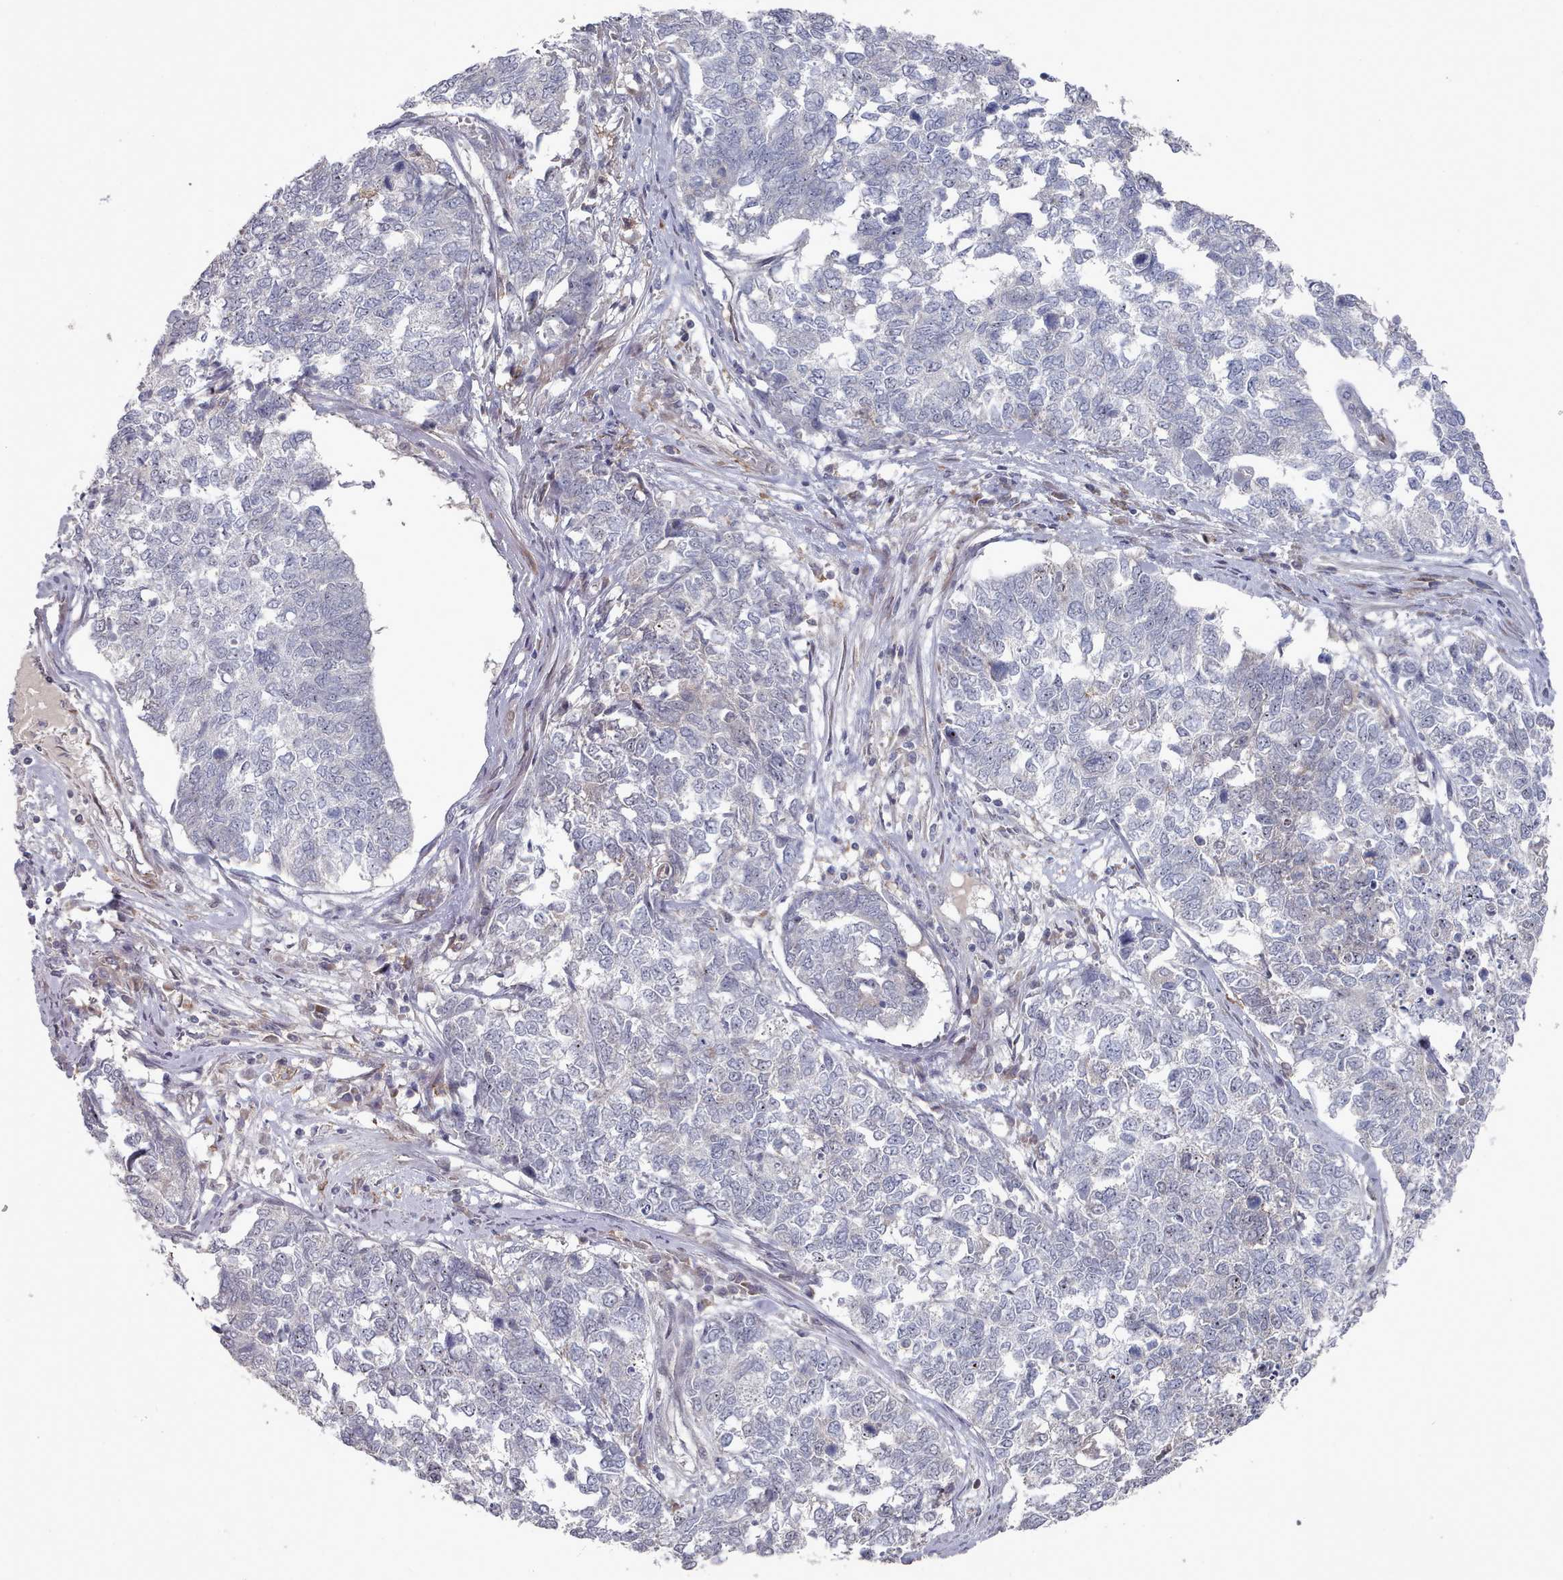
{"staining": {"intensity": "negative", "quantity": "none", "location": "none"}, "tissue": "cervical cancer", "cell_type": "Tumor cells", "image_type": "cancer", "snomed": [{"axis": "morphology", "description": "Squamous cell carcinoma, NOS"}, {"axis": "topography", "description": "Cervix"}], "caption": "Micrograph shows no protein staining in tumor cells of cervical squamous cell carcinoma tissue.", "gene": "COL8A2", "patient": {"sex": "female", "age": 63}}